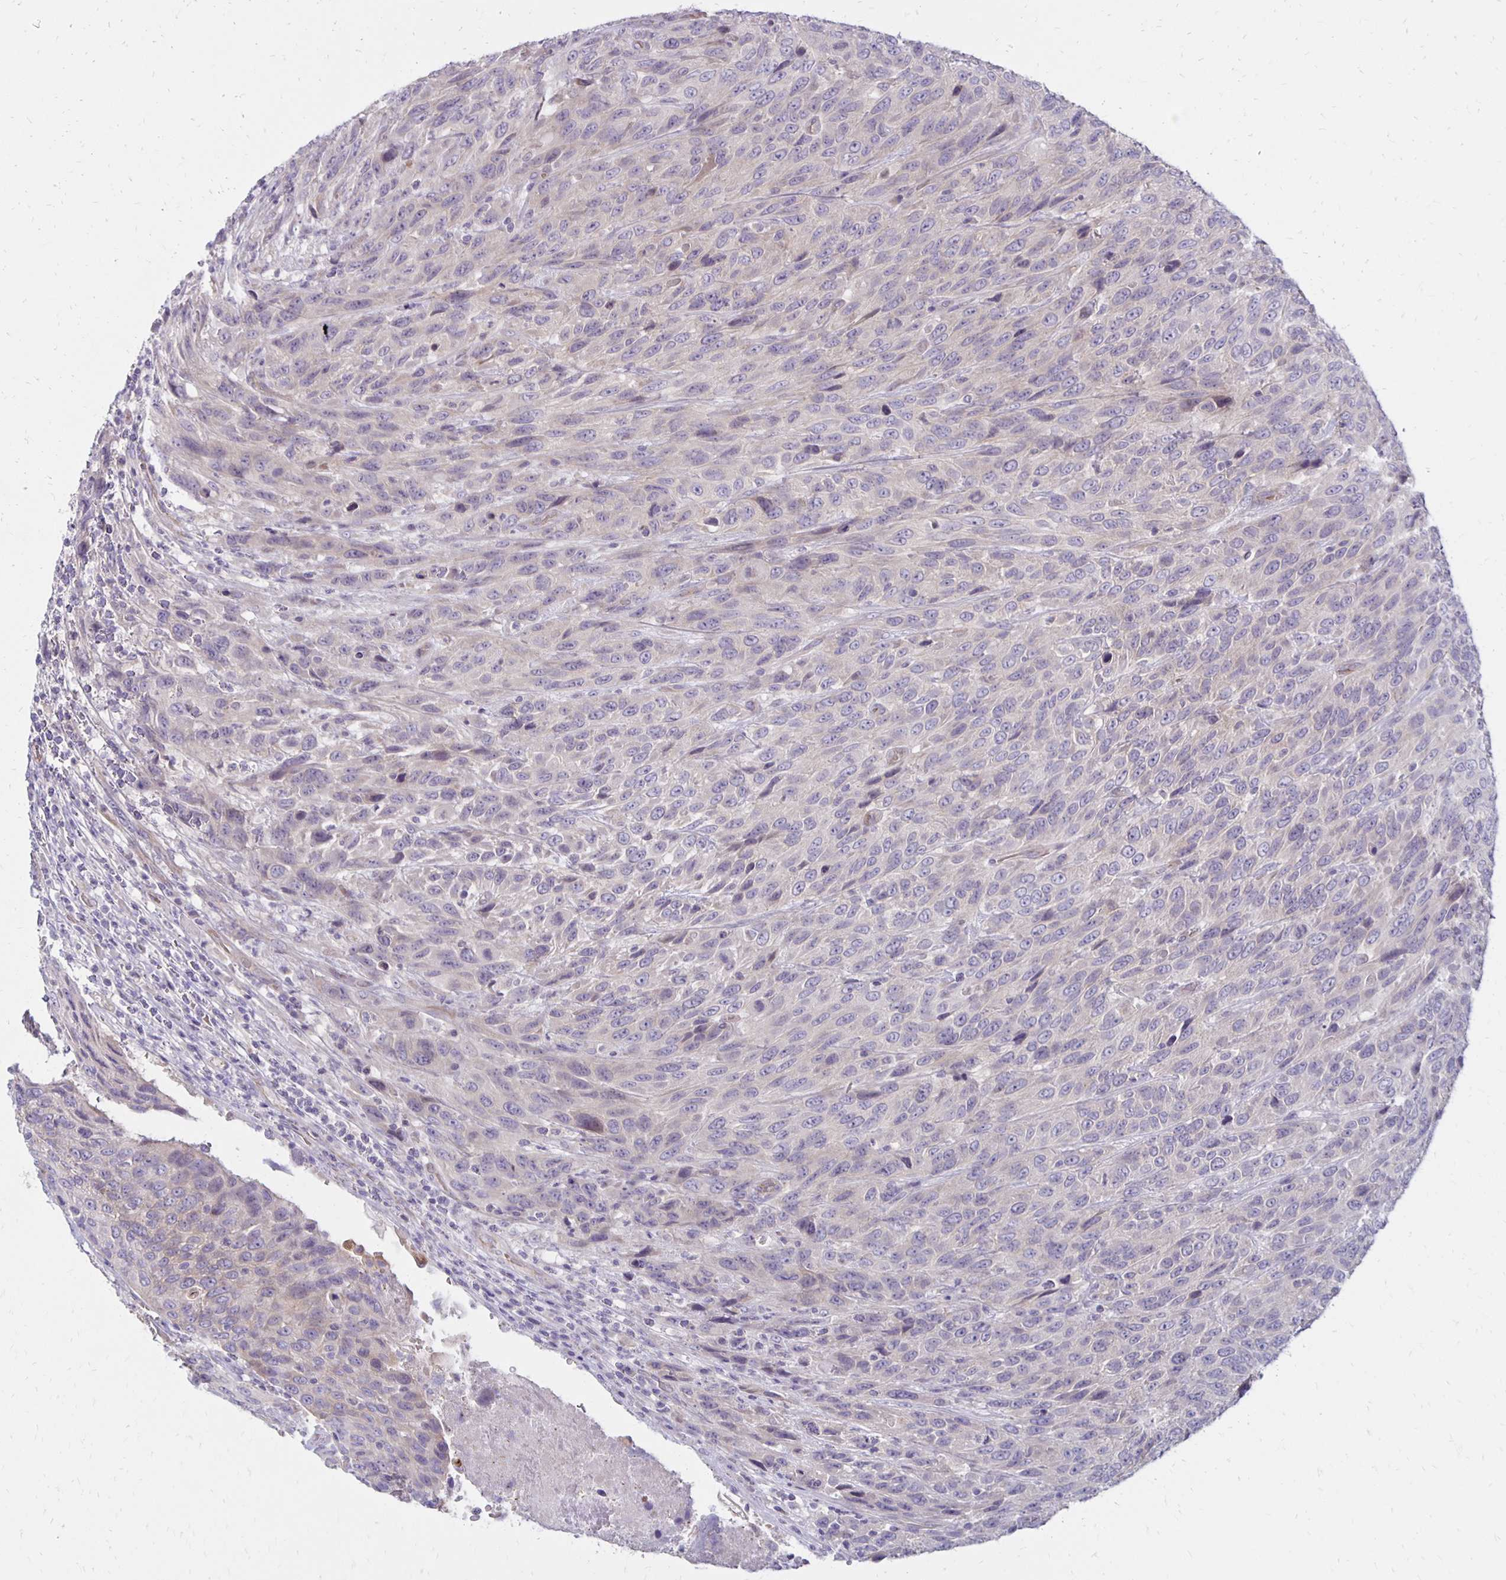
{"staining": {"intensity": "moderate", "quantity": "<25%", "location": "cytoplasmic/membranous"}, "tissue": "urothelial cancer", "cell_type": "Tumor cells", "image_type": "cancer", "snomed": [{"axis": "morphology", "description": "Urothelial carcinoma, High grade"}, {"axis": "topography", "description": "Urinary bladder"}], "caption": "A high-resolution micrograph shows IHC staining of urothelial cancer, which demonstrates moderate cytoplasmic/membranous positivity in about <25% of tumor cells.", "gene": "KATNBL1", "patient": {"sex": "female", "age": 70}}